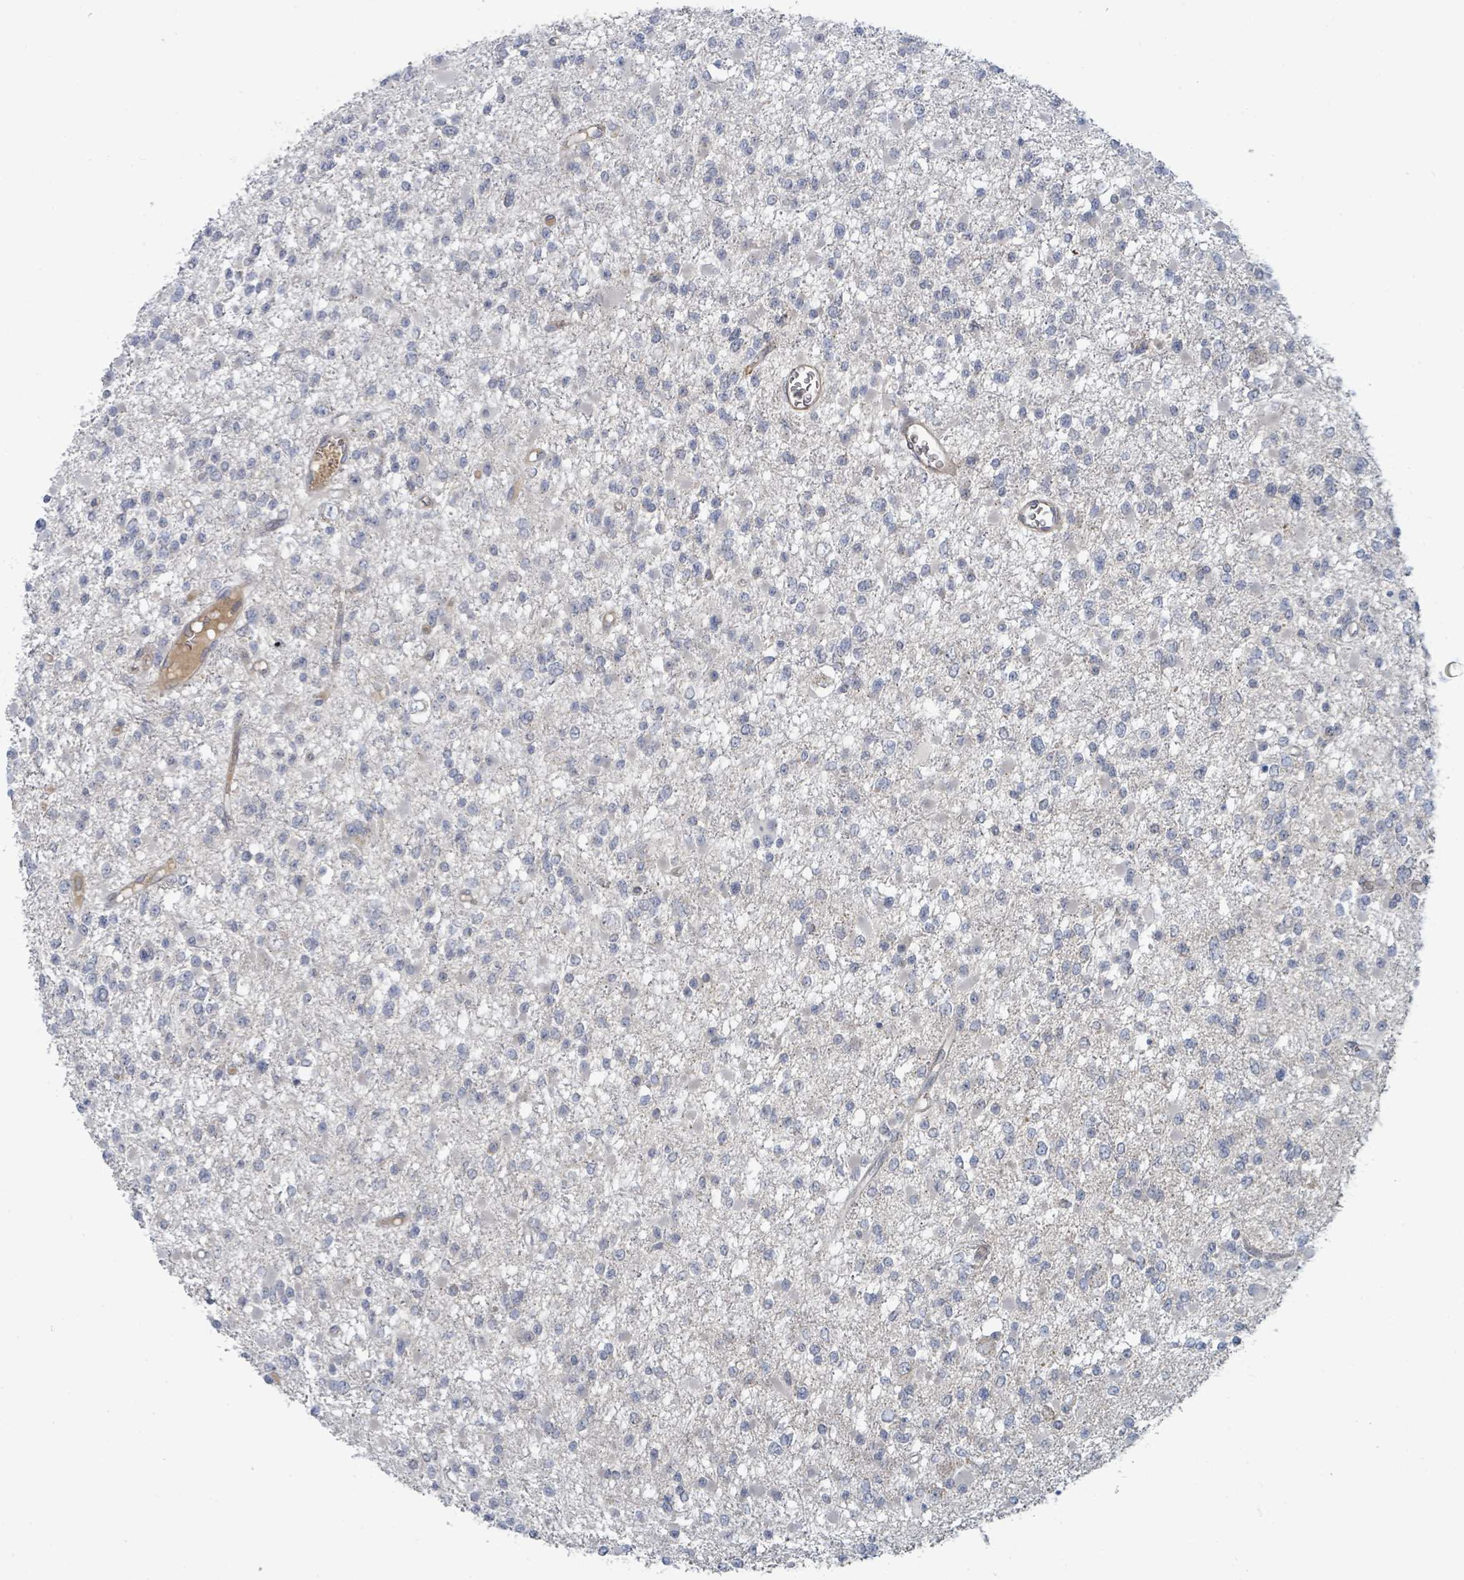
{"staining": {"intensity": "negative", "quantity": "none", "location": "none"}, "tissue": "glioma", "cell_type": "Tumor cells", "image_type": "cancer", "snomed": [{"axis": "morphology", "description": "Glioma, malignant, Low grade"}, {"axis": "topography", "description": "Brain"}], "caption": "The photomicrograph reveals no staining of tumor cells in malignant low-grade glioma. (DAB IHC with hematoxylin counter stain).", "gene": "COL5A3", "patient": {"sex": "female", "age": 22}}